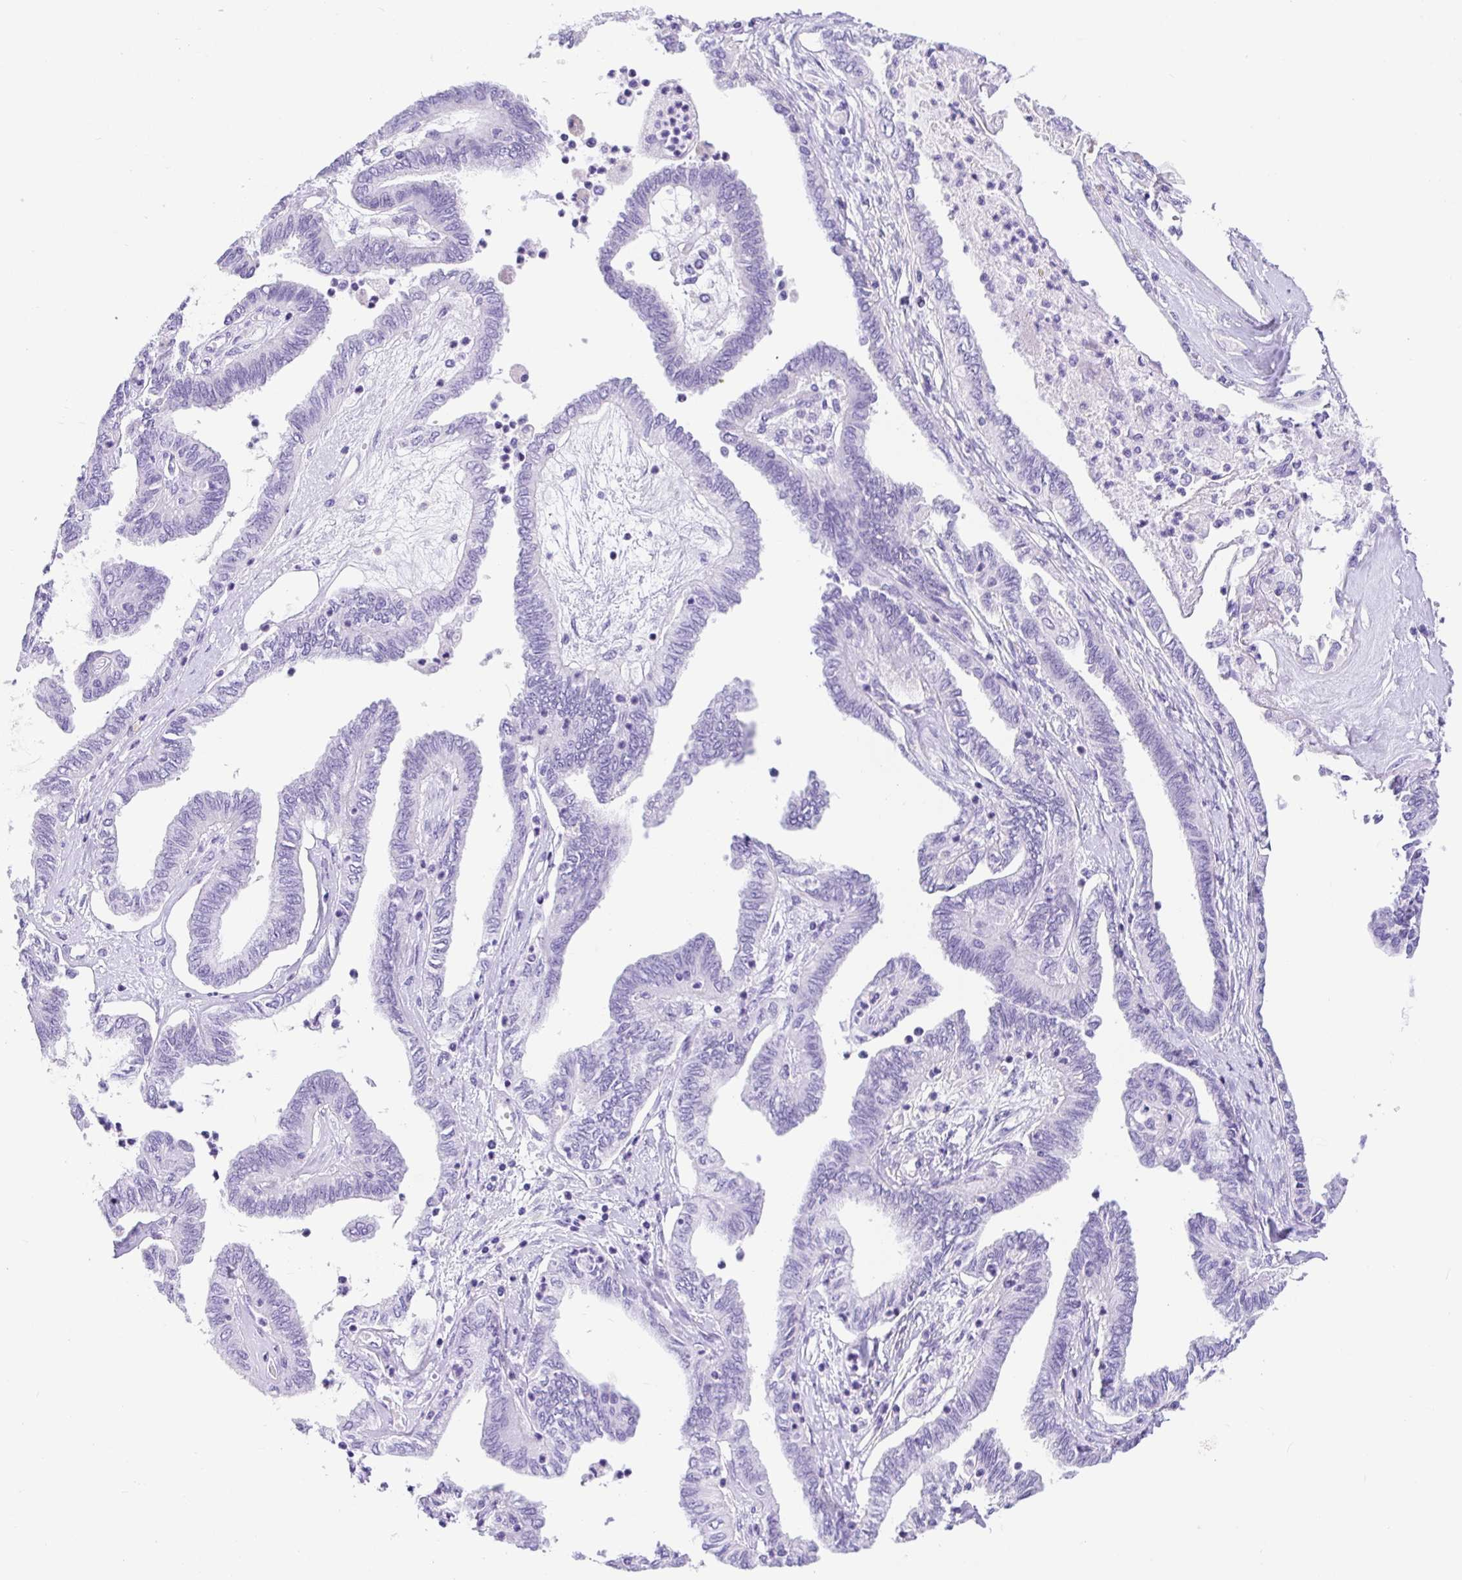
{"staining": {"intensity": "negative", "quantity": "none", "location": "none"}, "tissue": "ovarian cancer", "cell_type": "Tumor cells", "image_type": "cancer", "snomed": [{"axis": "morphology", "description": "Carcinoma, endometroid"}, {"axis": "topography", "description": "Ovary"}], "caption": "A high-resolution image shows immunohistochemistry (IHC) staining of ovarian cancer, which exhibits no significant positivity in tumor cells.", "gene": "PRAMEF19", "patient": {"sex": "female", "age": 70}}